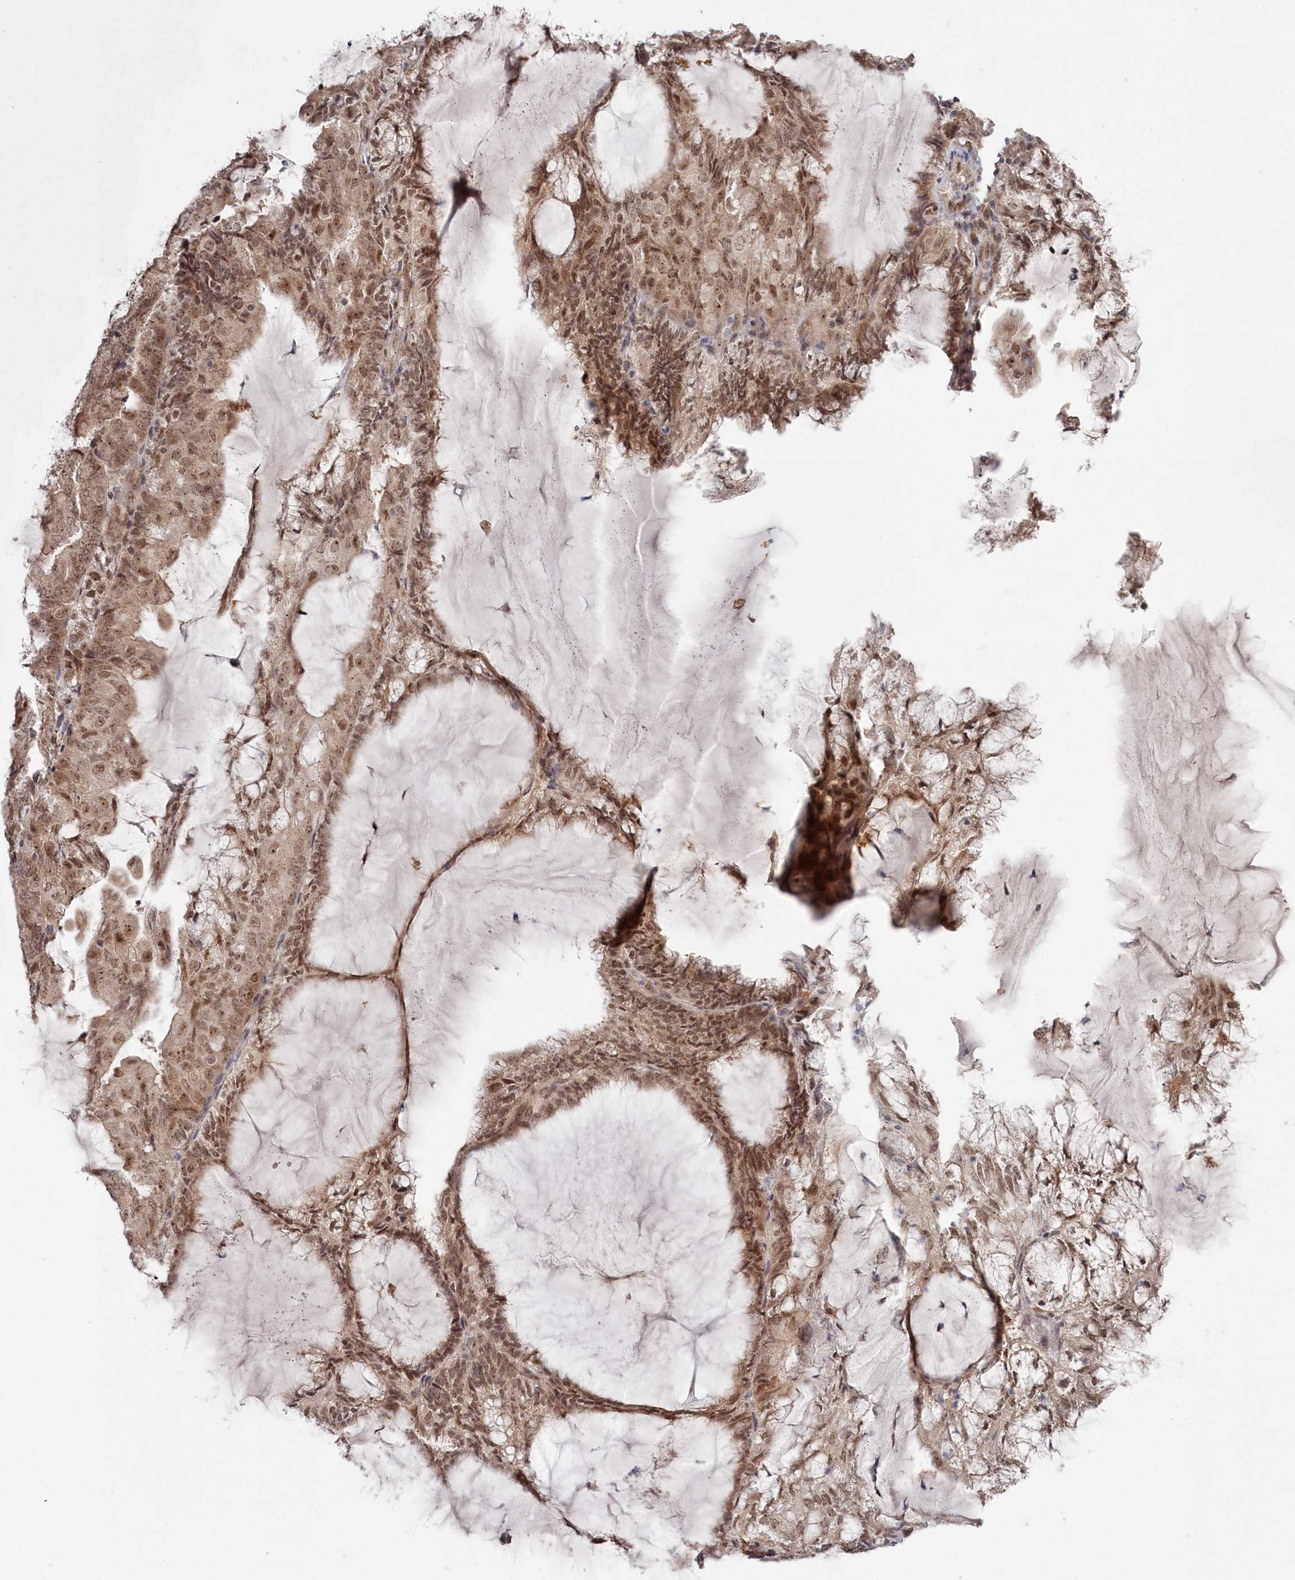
{"staining": {"intensity": "moderate", "quantity": ">75%", "location": "cytoplasmic/membranous,nuclear"}, "tissue": "endometrial cancer", "cell_type": "Tumor cells", "image_type": "cancer", "snomed": [{"axis": "morphology", "description": "Adenocarcinoma, NOS"}, {"axis": "topography", "description": "Endometrium"}], "caption": "Adenocarcinoma (endometrial) was stained to show a protein in brown. There is medium levels of moderate cytoplasmic/membranous and nuclear expression in approximately >75% of tumor cells.", "gene": "EXOSC1", "patient": {"sex": "female", "age": 81}}